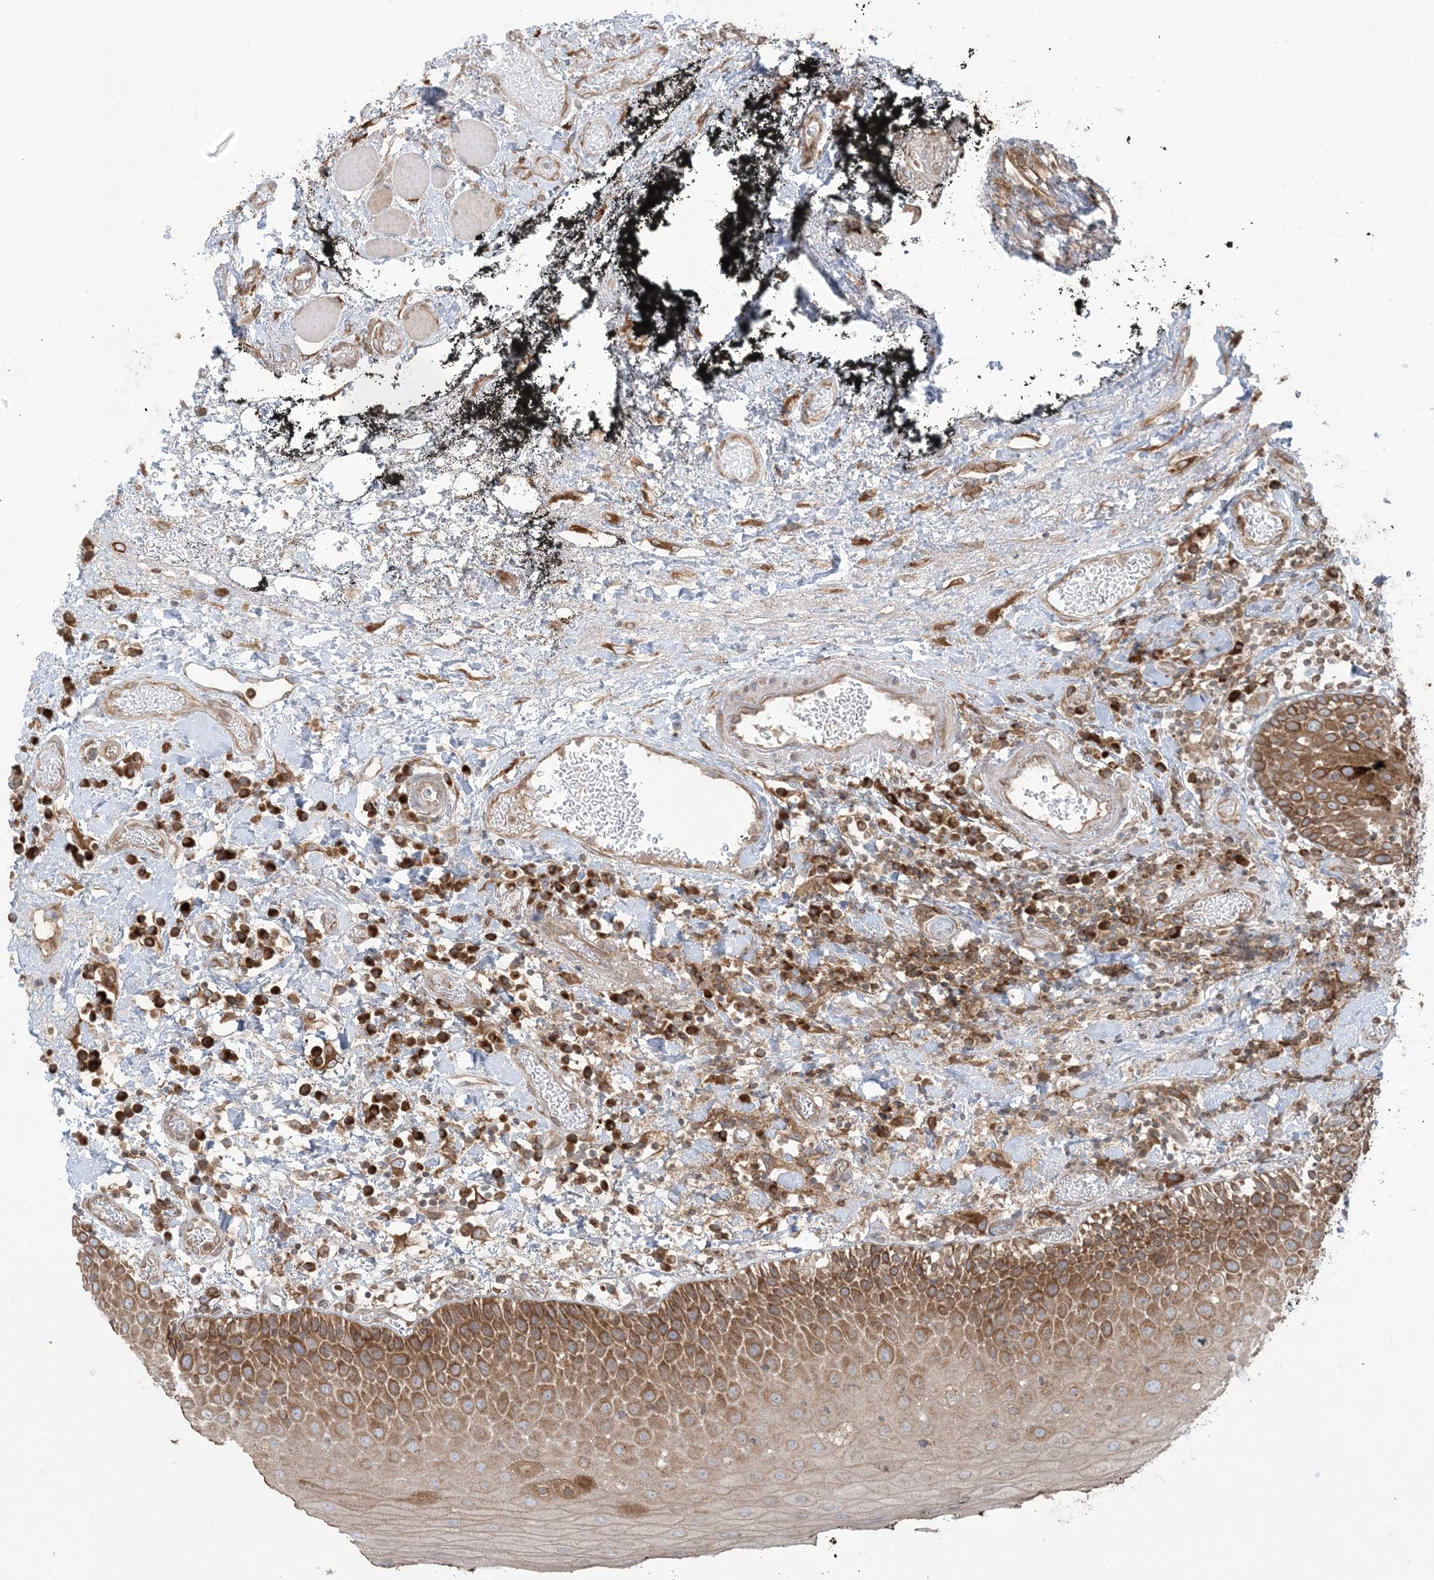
{"staining": {"intensity": "moderate", "quantity": ">75%", "location": "cytoplasmic/membranous"}, "tissue": "oral mucosa", "cell_type": "Squamous epithelial cells", "image_type": "normal", "snomed": [{"axis": "morphology", "description": "Normal tissue, NOS"}, {"axis": "topography", "description": "Oral tissue"}], "caption": "Protein staining of unremarkable oral mucosa displays moderate cytoplasmic/membranous positivity in about >75% of squamous epithelial cells.", "gene": "UBXN4", "patient": {"sex": "male", "age": 74}}